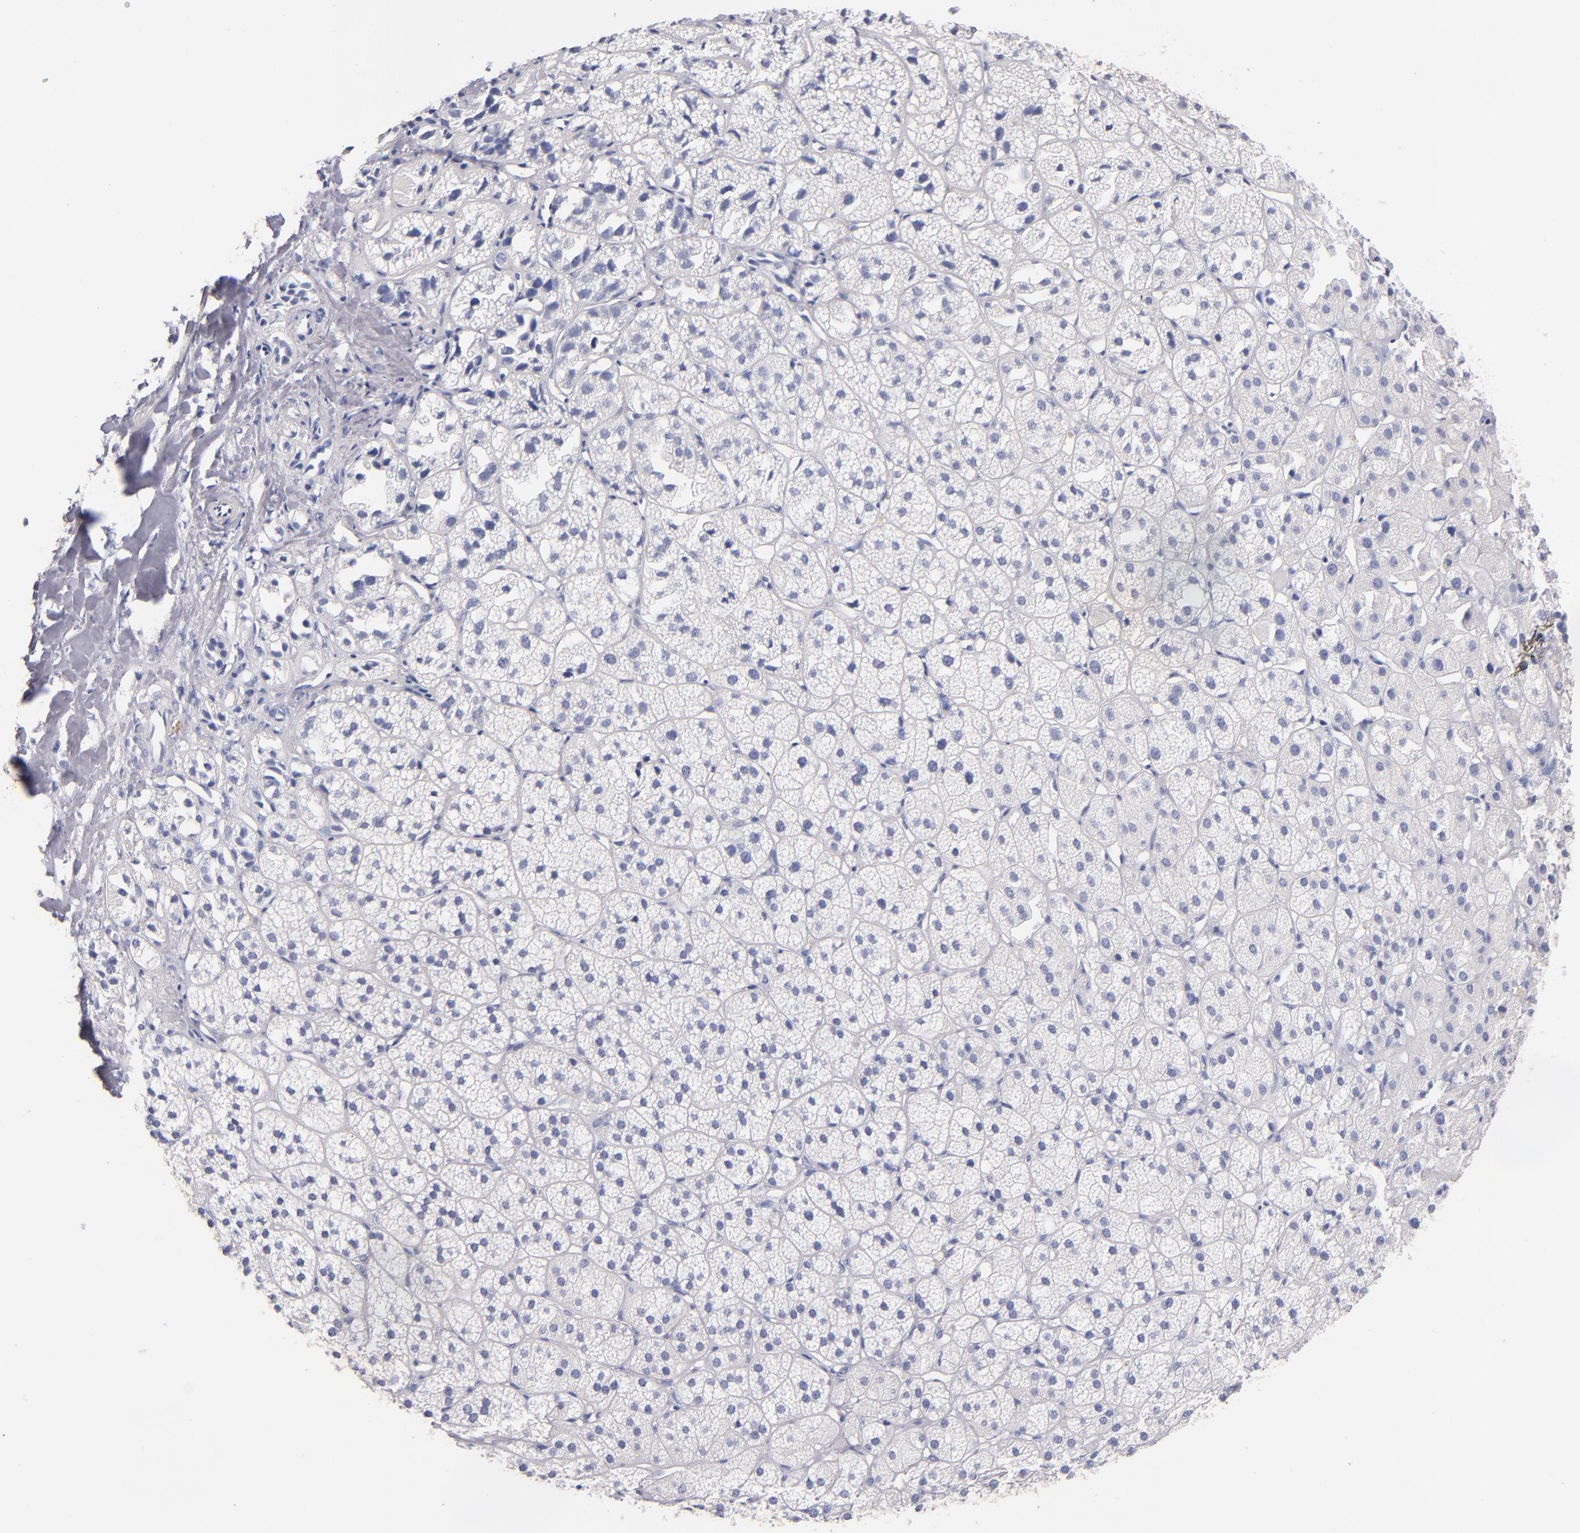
{"staining": {"intensity": "negative", "quantity": "none", "location": "none"}, "tissue": "adrenal gland", "cell_type": "Glandular cells", "image_type": "normal", "snomed": [{"axis": "morphology", "description": "Normal tissue, NOS"}, {"axis": "topography", "description": "Adrenal gland"}], "caption": "Immunohistochemistry of normal human adrenal gland exhibits no expression in glandular cells. (DAB (3,3'-diaminobenzidine) immunohistochemistry (IHC) visualized using brightfield microscopy, high magnification).", "gene": "KIT", "patient": {"sex": "female", "age": 71}}